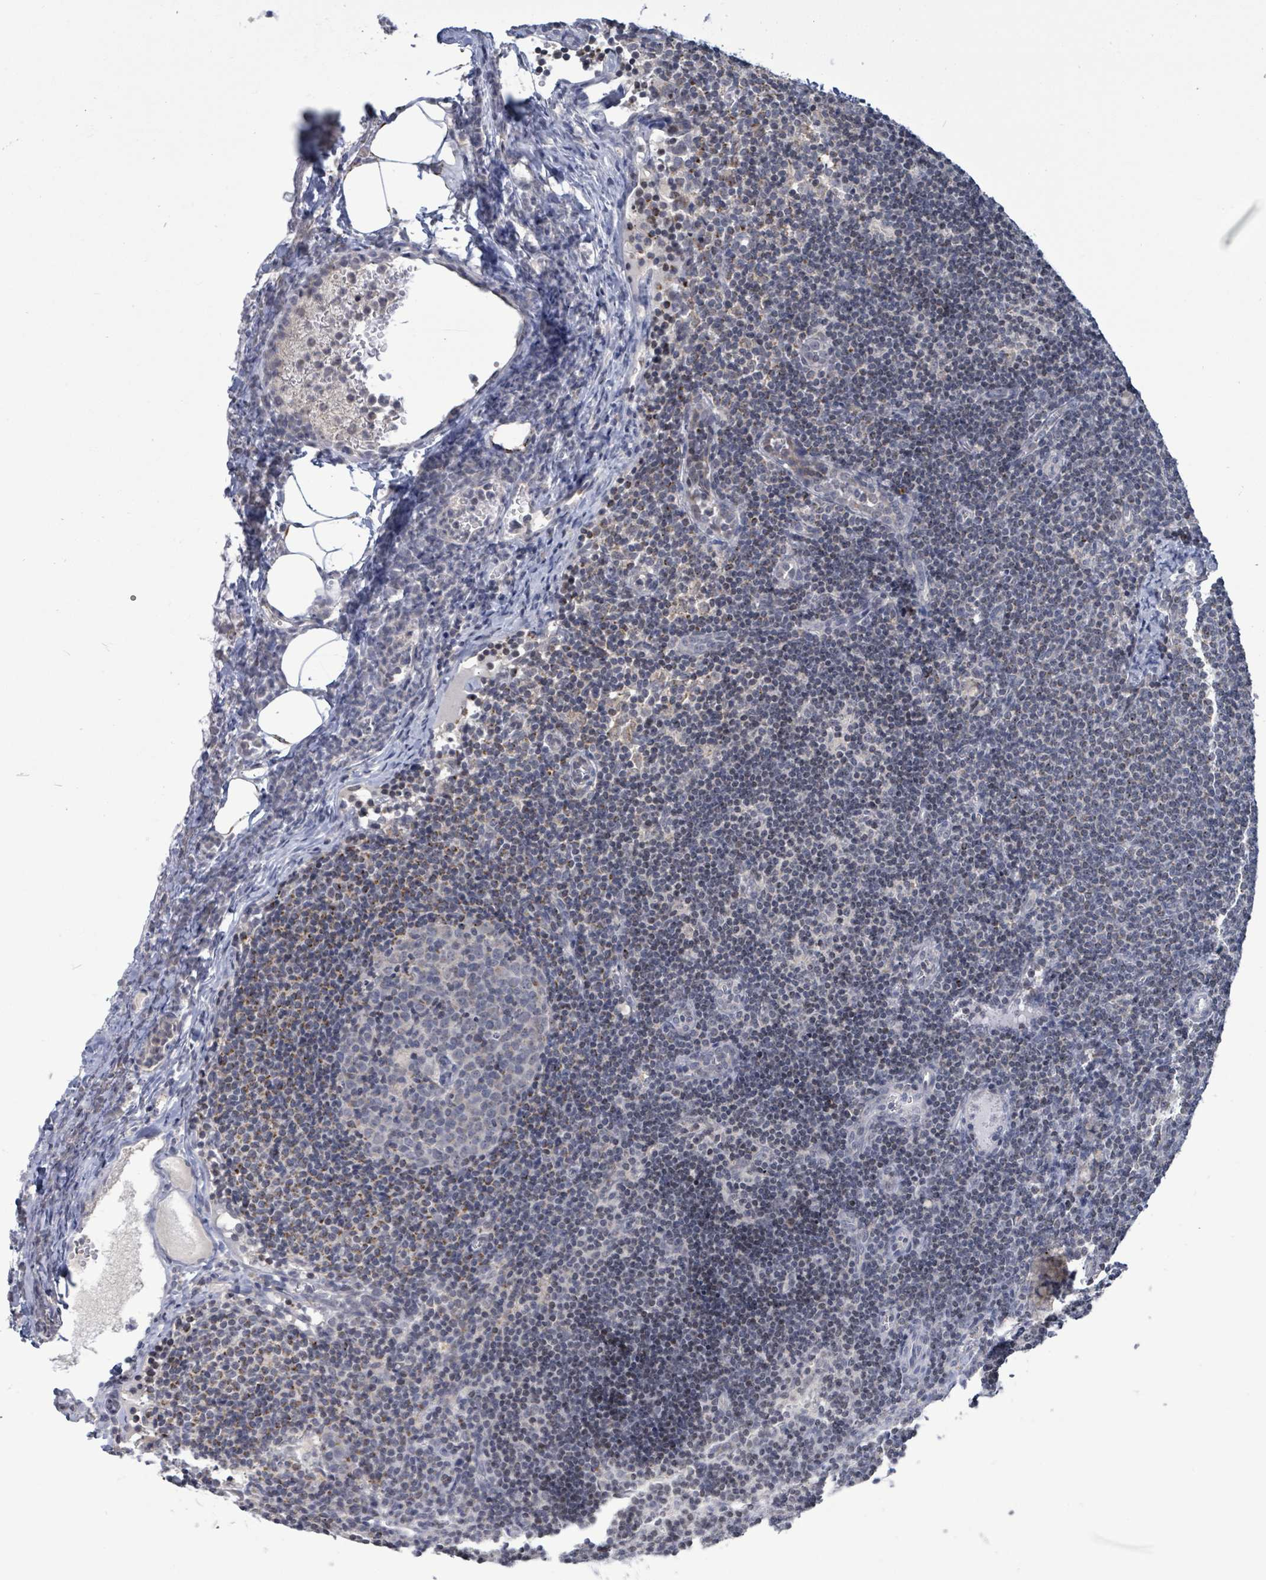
{"staining": {"intensity": "negative", "quantity": "none", "location": "none"}, "tissue": "lymph node", "cell_type": "Germinal center cells", "image_type": "normal", "snomed": [{"axis": "morphology", "description": "Normal tissue, NOS"}, {"axis": "topography", "description": "Lymph node"}], "caption": "Micrograph shows no protein expression in germinal center cells of benign lymph node.", "gene": "COQ10B", "patient": {"sex": "female", "age": 37}}